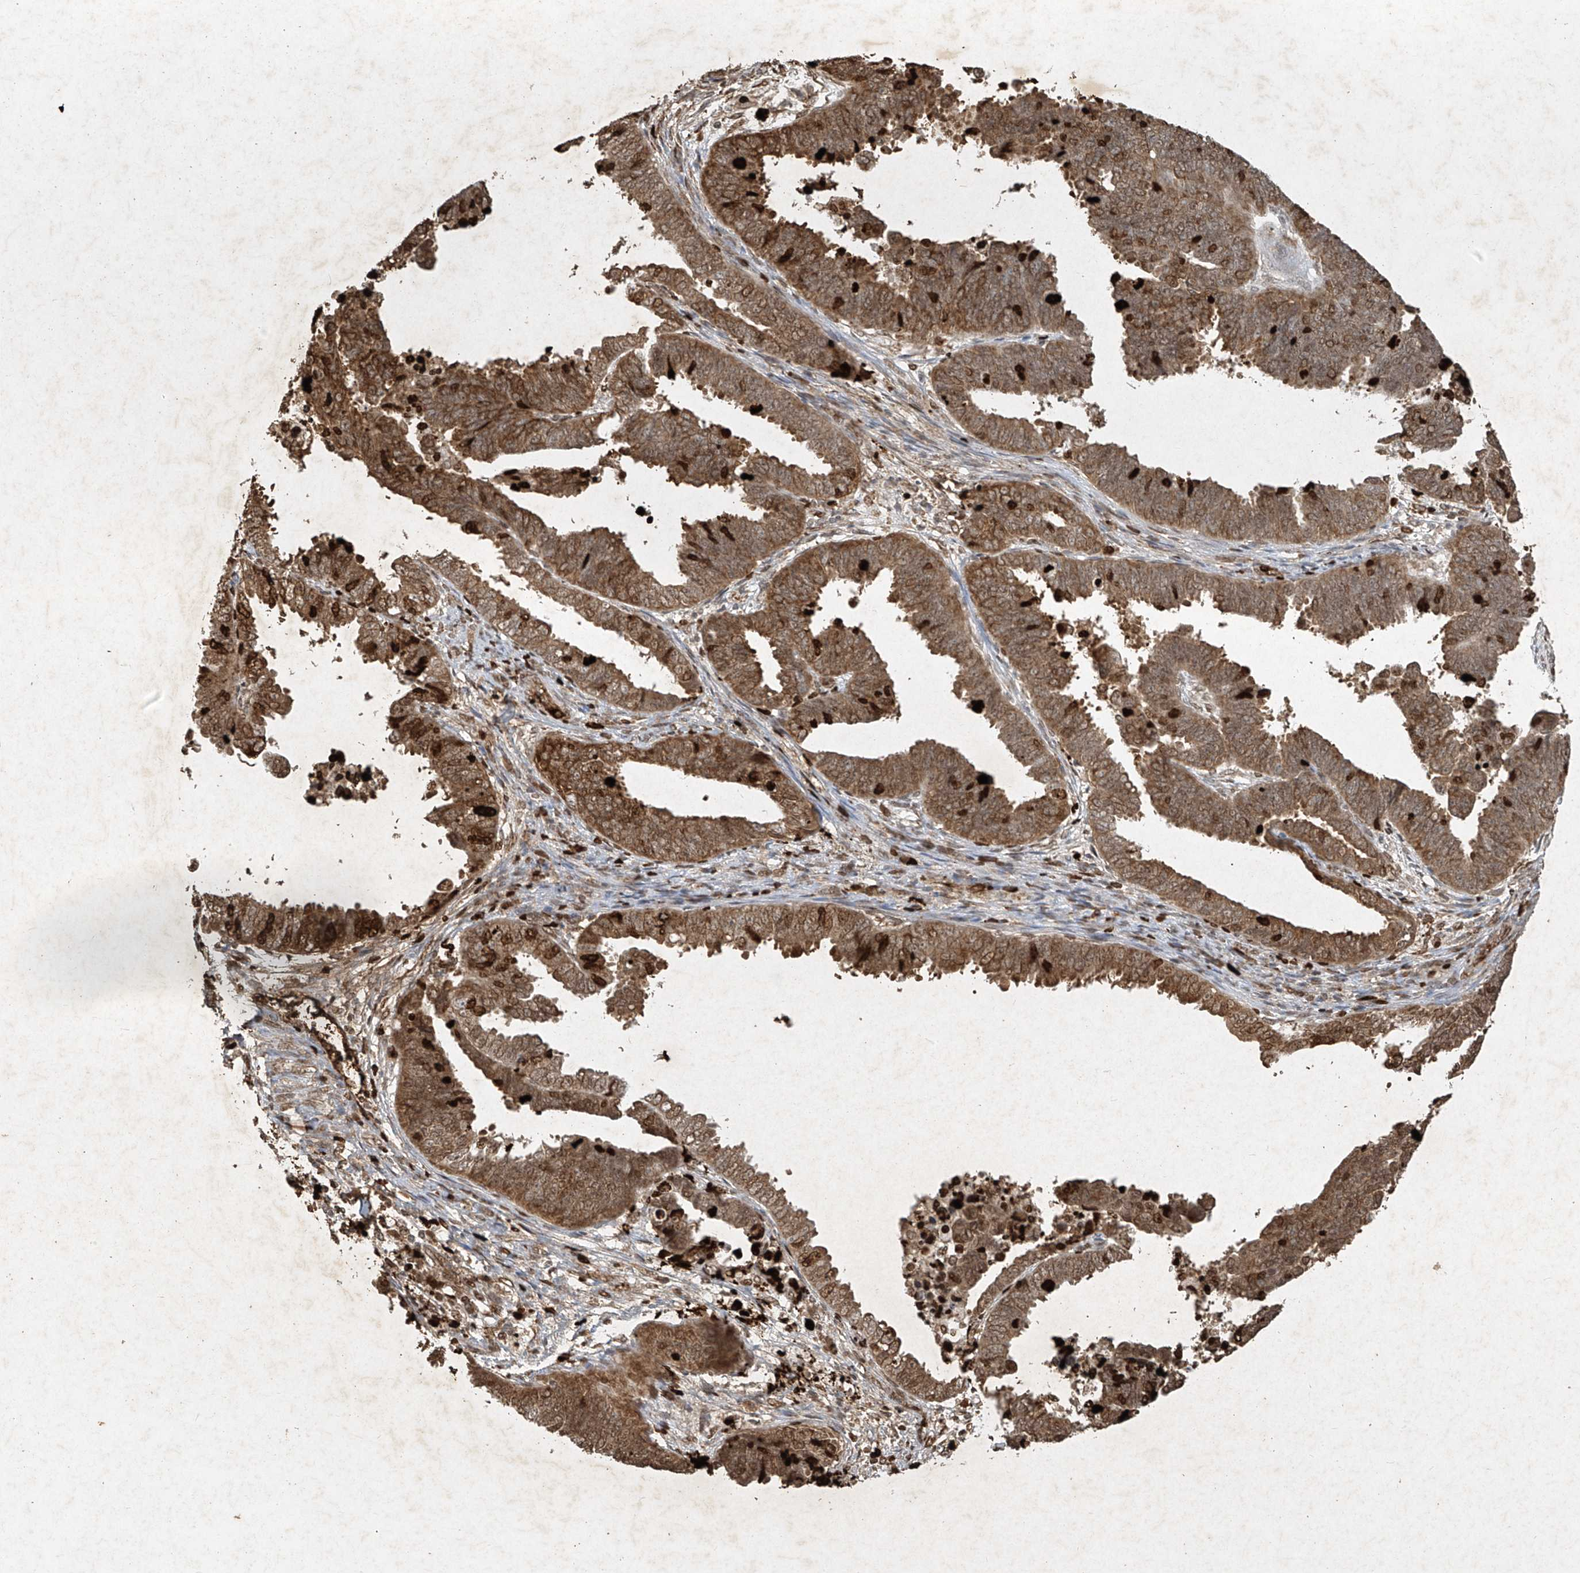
{"staining": {"intensity": "moderate", "quantity": ">75%", "location": "cytoplasmic/membranous,nuclear"}, "tissue": "endometrial cancer", "cell_type": "Tumor cells", "image_type": "cancer", "snomed": [{"axis": "morphology", "description": "Adenocarcinoma, NOS"}, {"axis": "topography", "description": "Endometrium"}], "caption": "Human adenocarcinoma (endometrial) stained for a protein (brown) demonstrates moderate cytoplasmic/membranous and nuclear positive positivity in about >75% of tumor cells.", "gene": "ATRIP", "patient": {"sex": "female", "age": 75}}